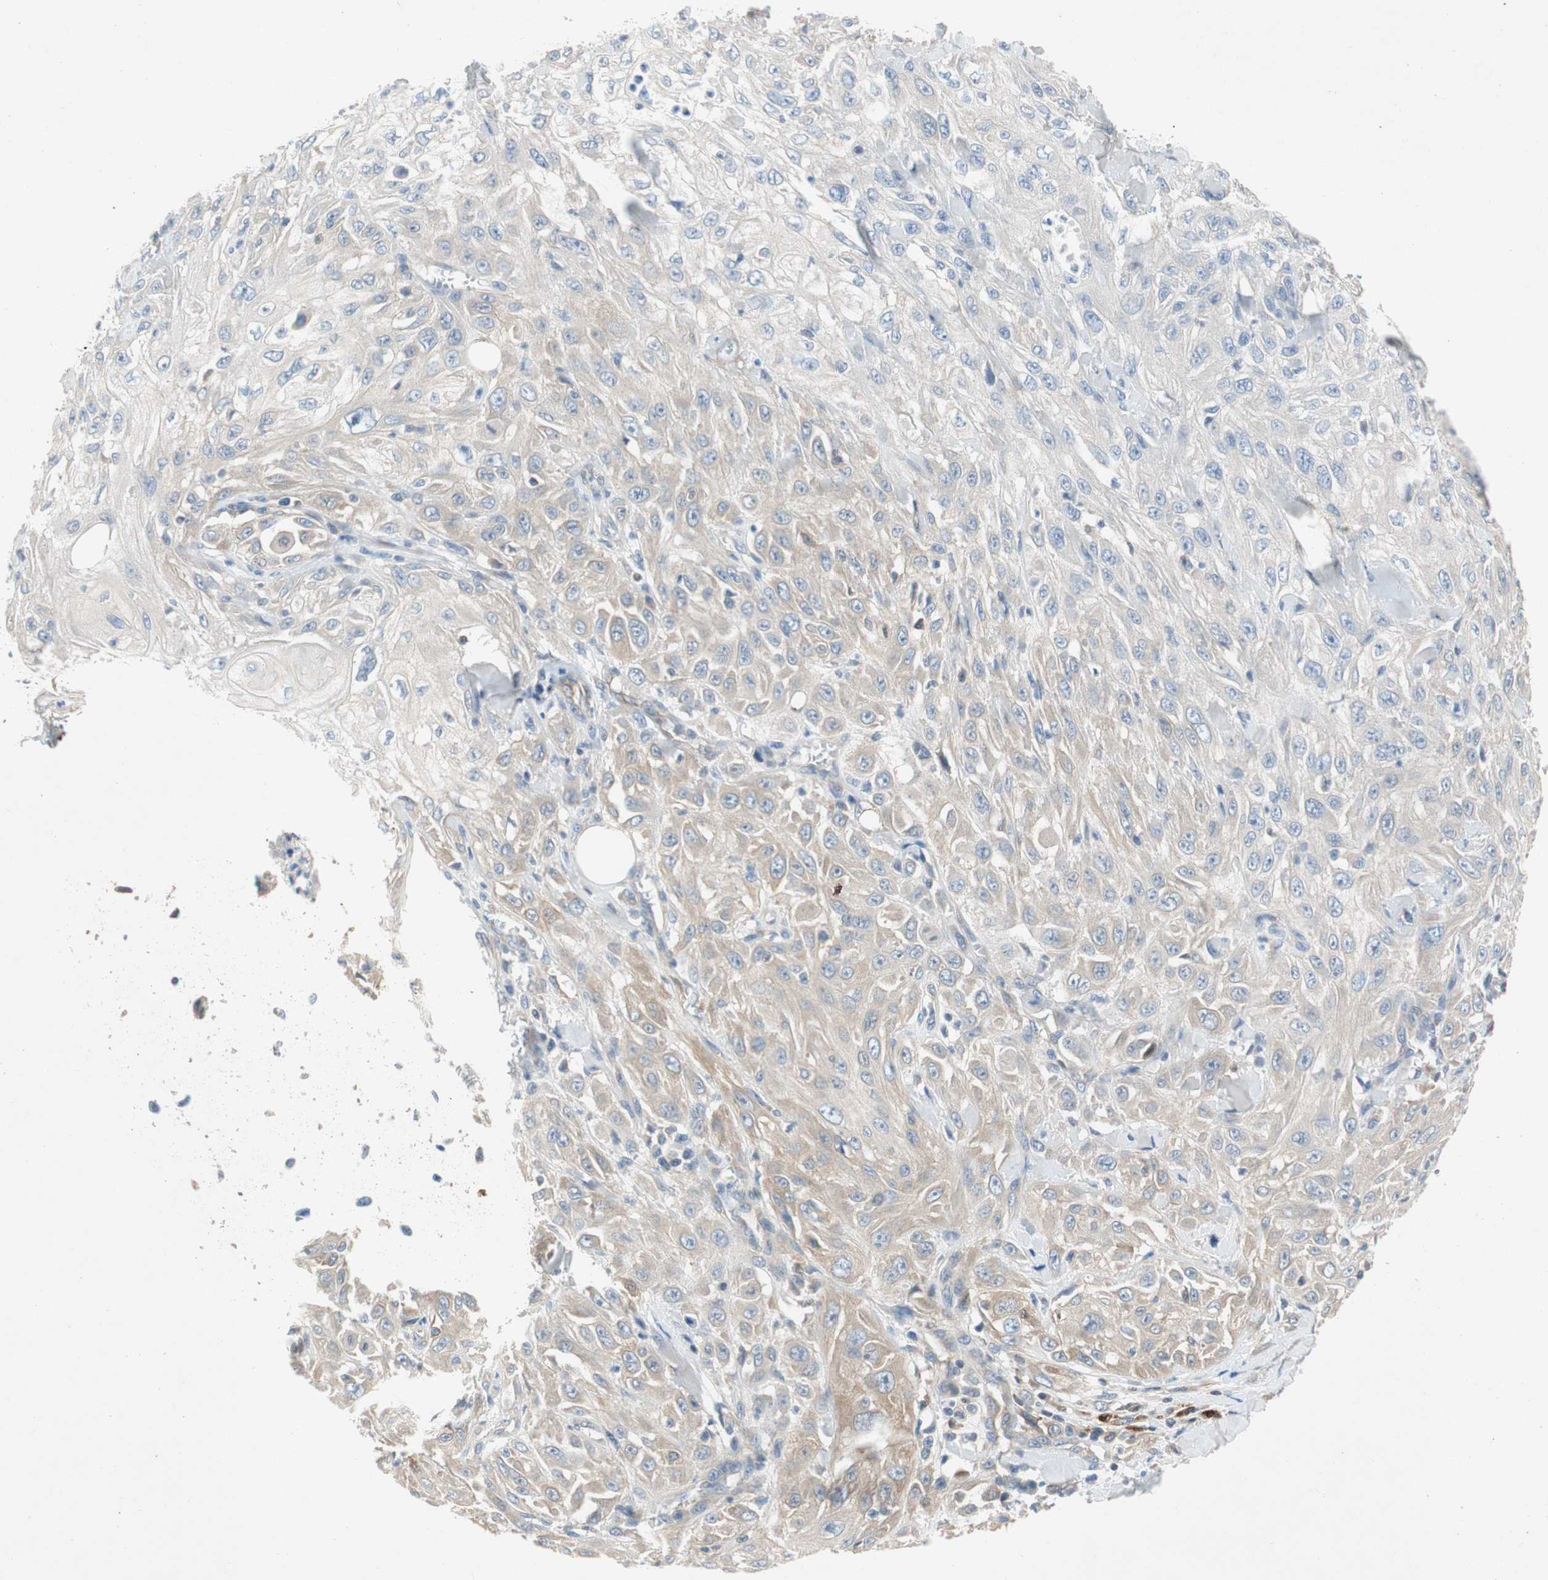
{"staining": {"intensity": "weak", "quantity": "<25%", "location": "cytoplasmic/membranous"}, "tissue": "skin cancer", "cell_type": "Tumor cells", "image_type": "cancer", "snomed": [{"axis": "morphology", "description": "Squamous cell carcinoma, NOS"}, {"axis": "morphology", "description": "Squamous cell carcinoma, metastatic, NOS"}, {"axis": "topography", "description": "Skin"}, {"axis": "topography", "description": "Lymph node"}], "caption": "There is no significant expression in tumor cells of squamous cell carcinoma (skin).", "gene": "RELB", "patient": {"sex": "male", "age": 75}}